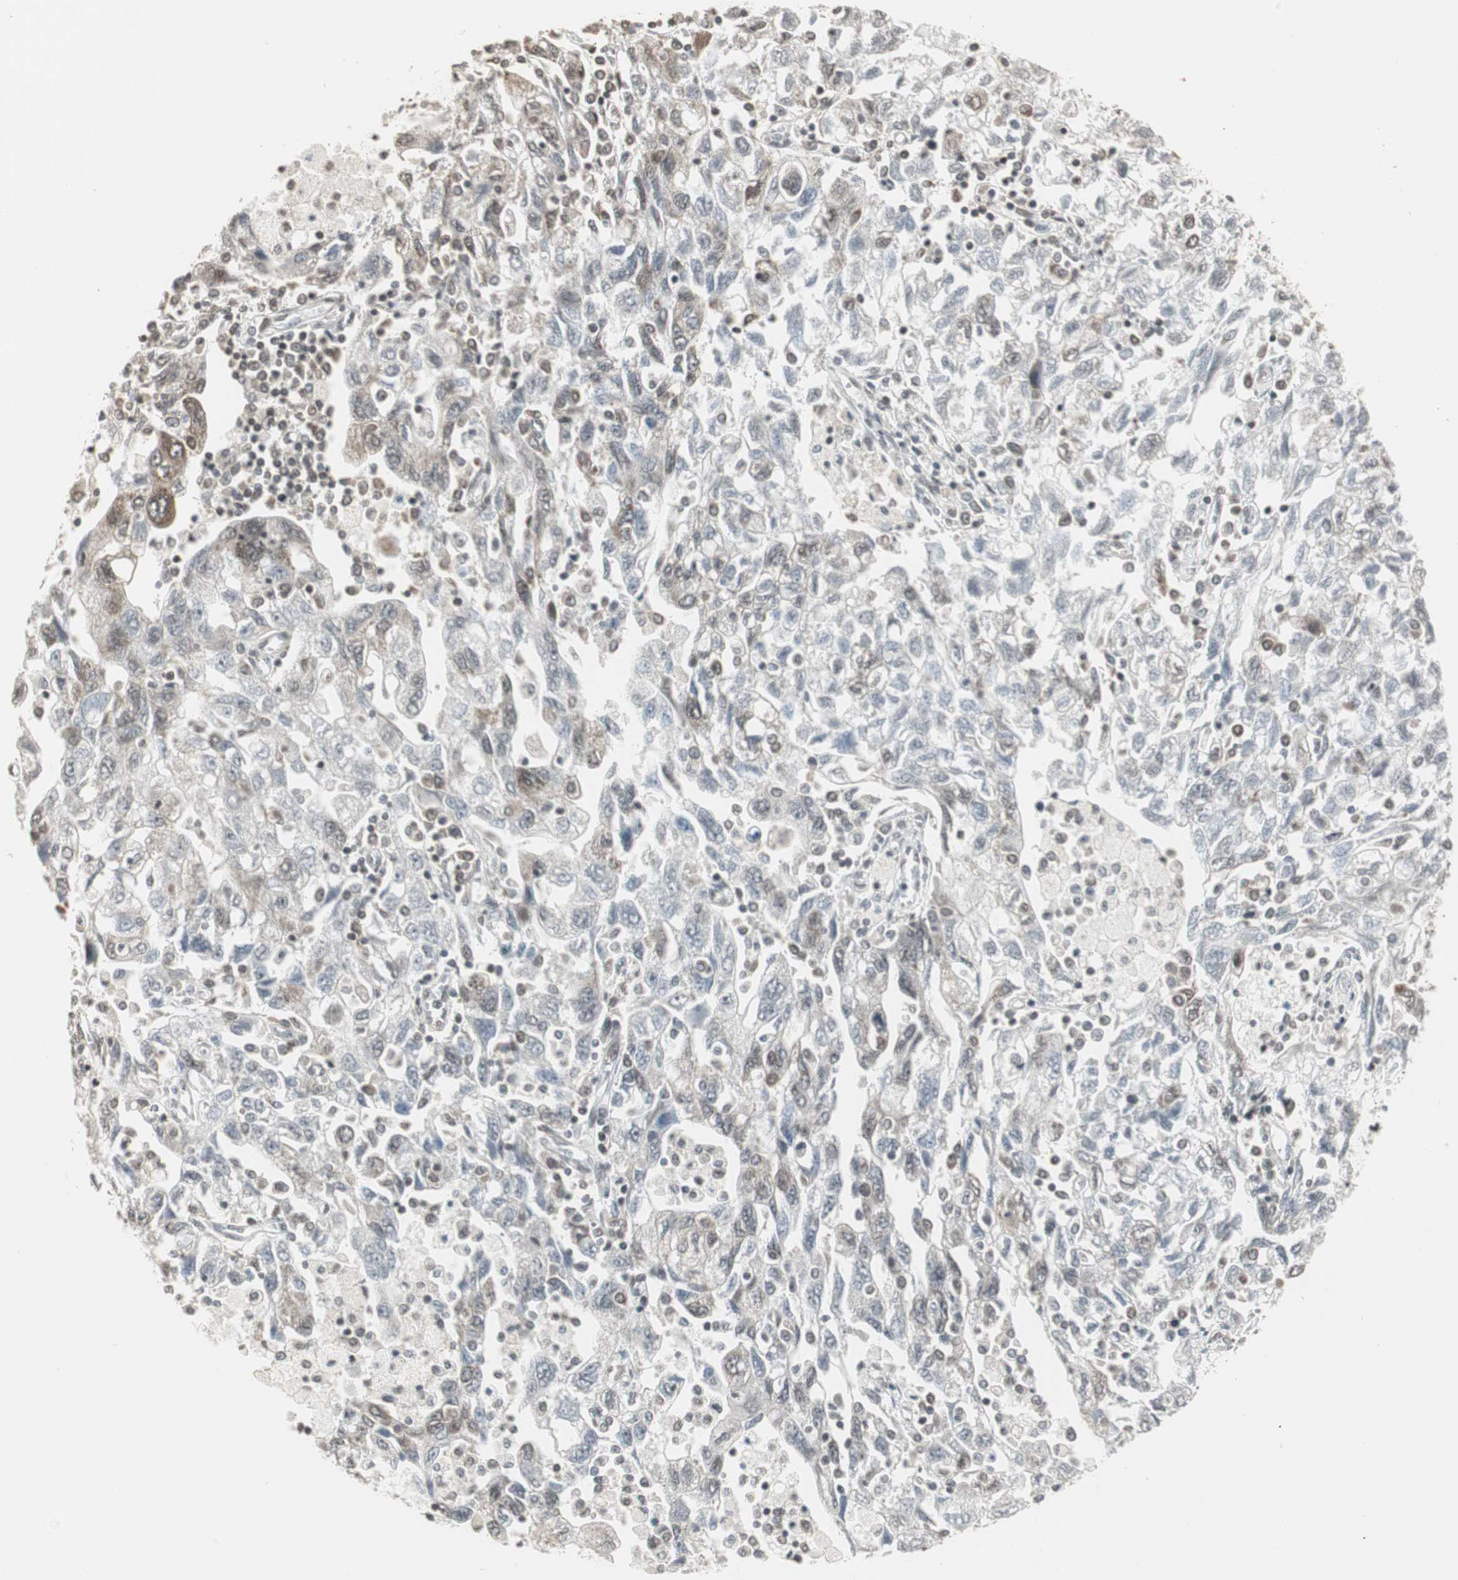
{"staining": {"intensity": "weak", "quantity": "<25%", "location": "cytoplasmic/membranous"}, "tissue": "ovarian cancer", "cell_type": "Tumor cells", "image_type": "cancer", "snomed": [{"axis": "morphology", "description": "Carcinoma, NOS"}, {"axis": "morphology", "description": "Cystadenocarcinoma, serous, NOS"}, {"axis": "topography", "description": "Ovary"}], "caption": "Immunohistochemistry (IHC) of human ovarian carcinoma reveals no expression in tumor cells.", "gene": "CBLC", "patient": {"sex": "female", "age": 69}}